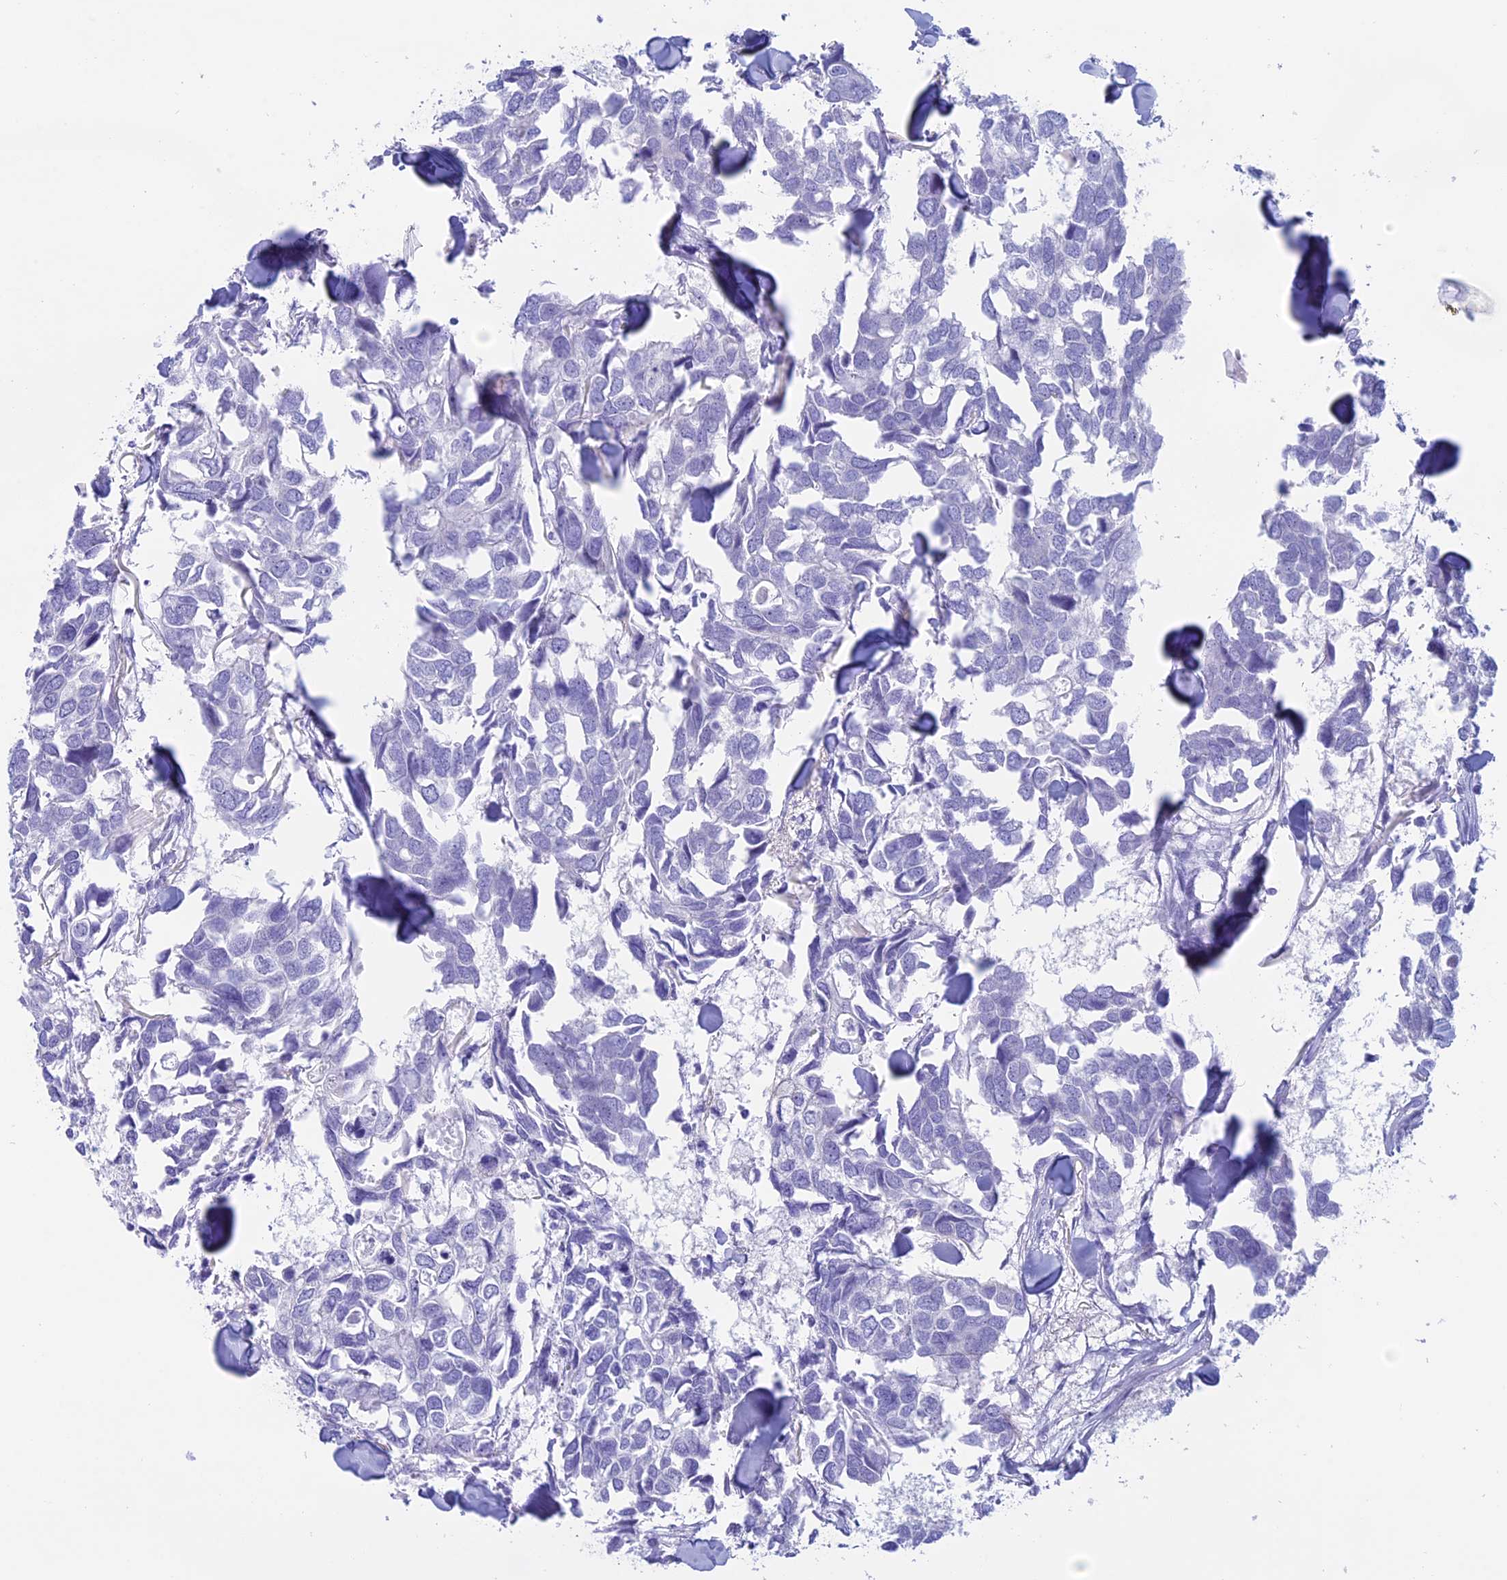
{"staining": {"intensity": "negative", "quantity": "none", "location": "none"}, "tissue": "breast cancer", "cell_type": "Tumor cells", "image_type": "cancer", "snomed": [{"axis": "morphology", "description": "Duct carcinoma"}, {"axis": "topography", "description": "Breast"}], "caption": "Breast cancer (invasive ductal carcinoma) stained for a protein using immunohistochemistry (IHC) reveals no positivity tumor cells.", "gene": "RP1", "patient": {"sex": "female", "age": 83}}